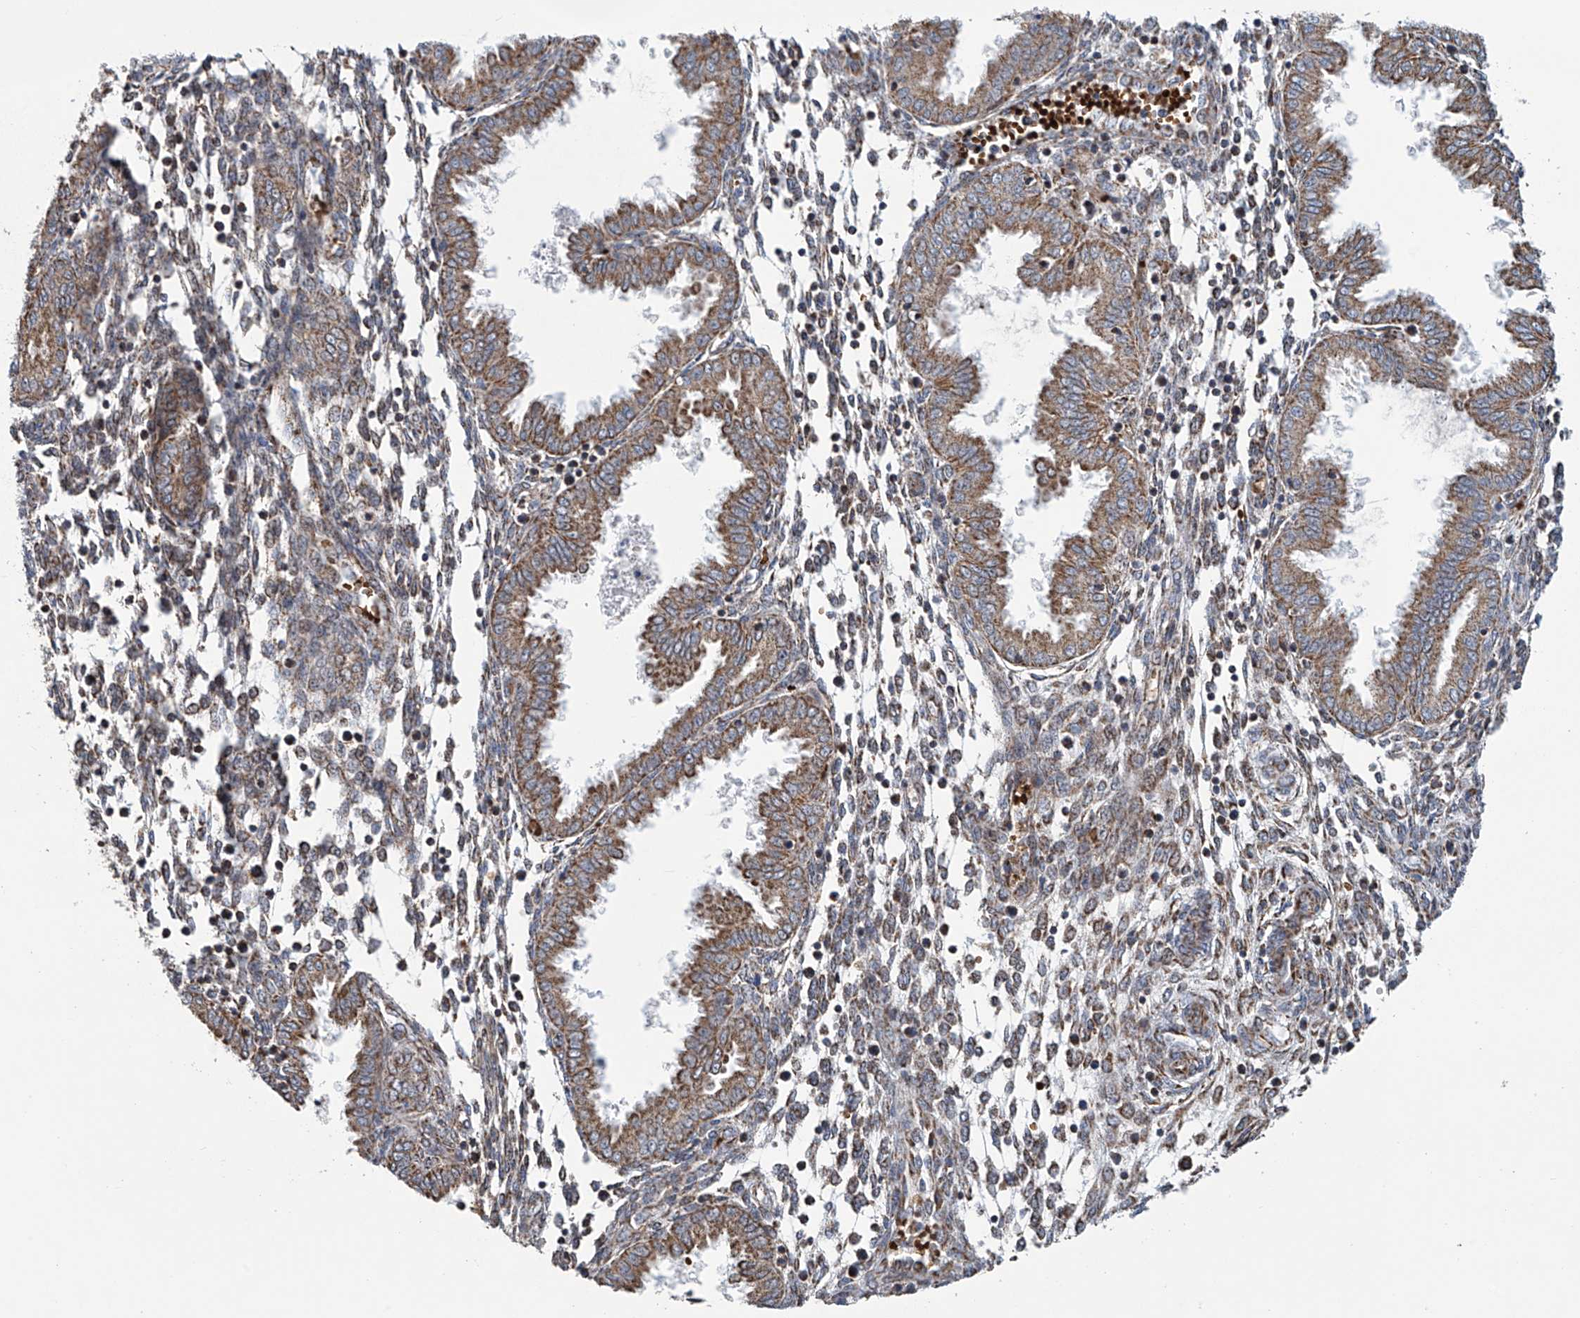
{"staining": {"intensity": "weak", "quantity": "25%-75%", "location": "cytoplasmic/membranous"}, "tissue": "endometrium", "cell_type": "Cells in endometrial stroma", "image_type": "normal", "snomed": [{"axis": "morphology", "description": "Normal tissue, NOS"}, {"axis": "topography", "description": "Endometrium"}], "caption": "The photomicrograph displays a brown stain indicating the presence of a protein in the cytoplasmic/membranous of cells in endometrial stroma in endometrium. (Stains: DAB (3,3'-diaminobenzidine) in brown, nuclei in blue, Microscopy: brightfield microscopy at high magnification).", "gene": "COMMD1", "patient": {"sex": "female", "age": 33}}